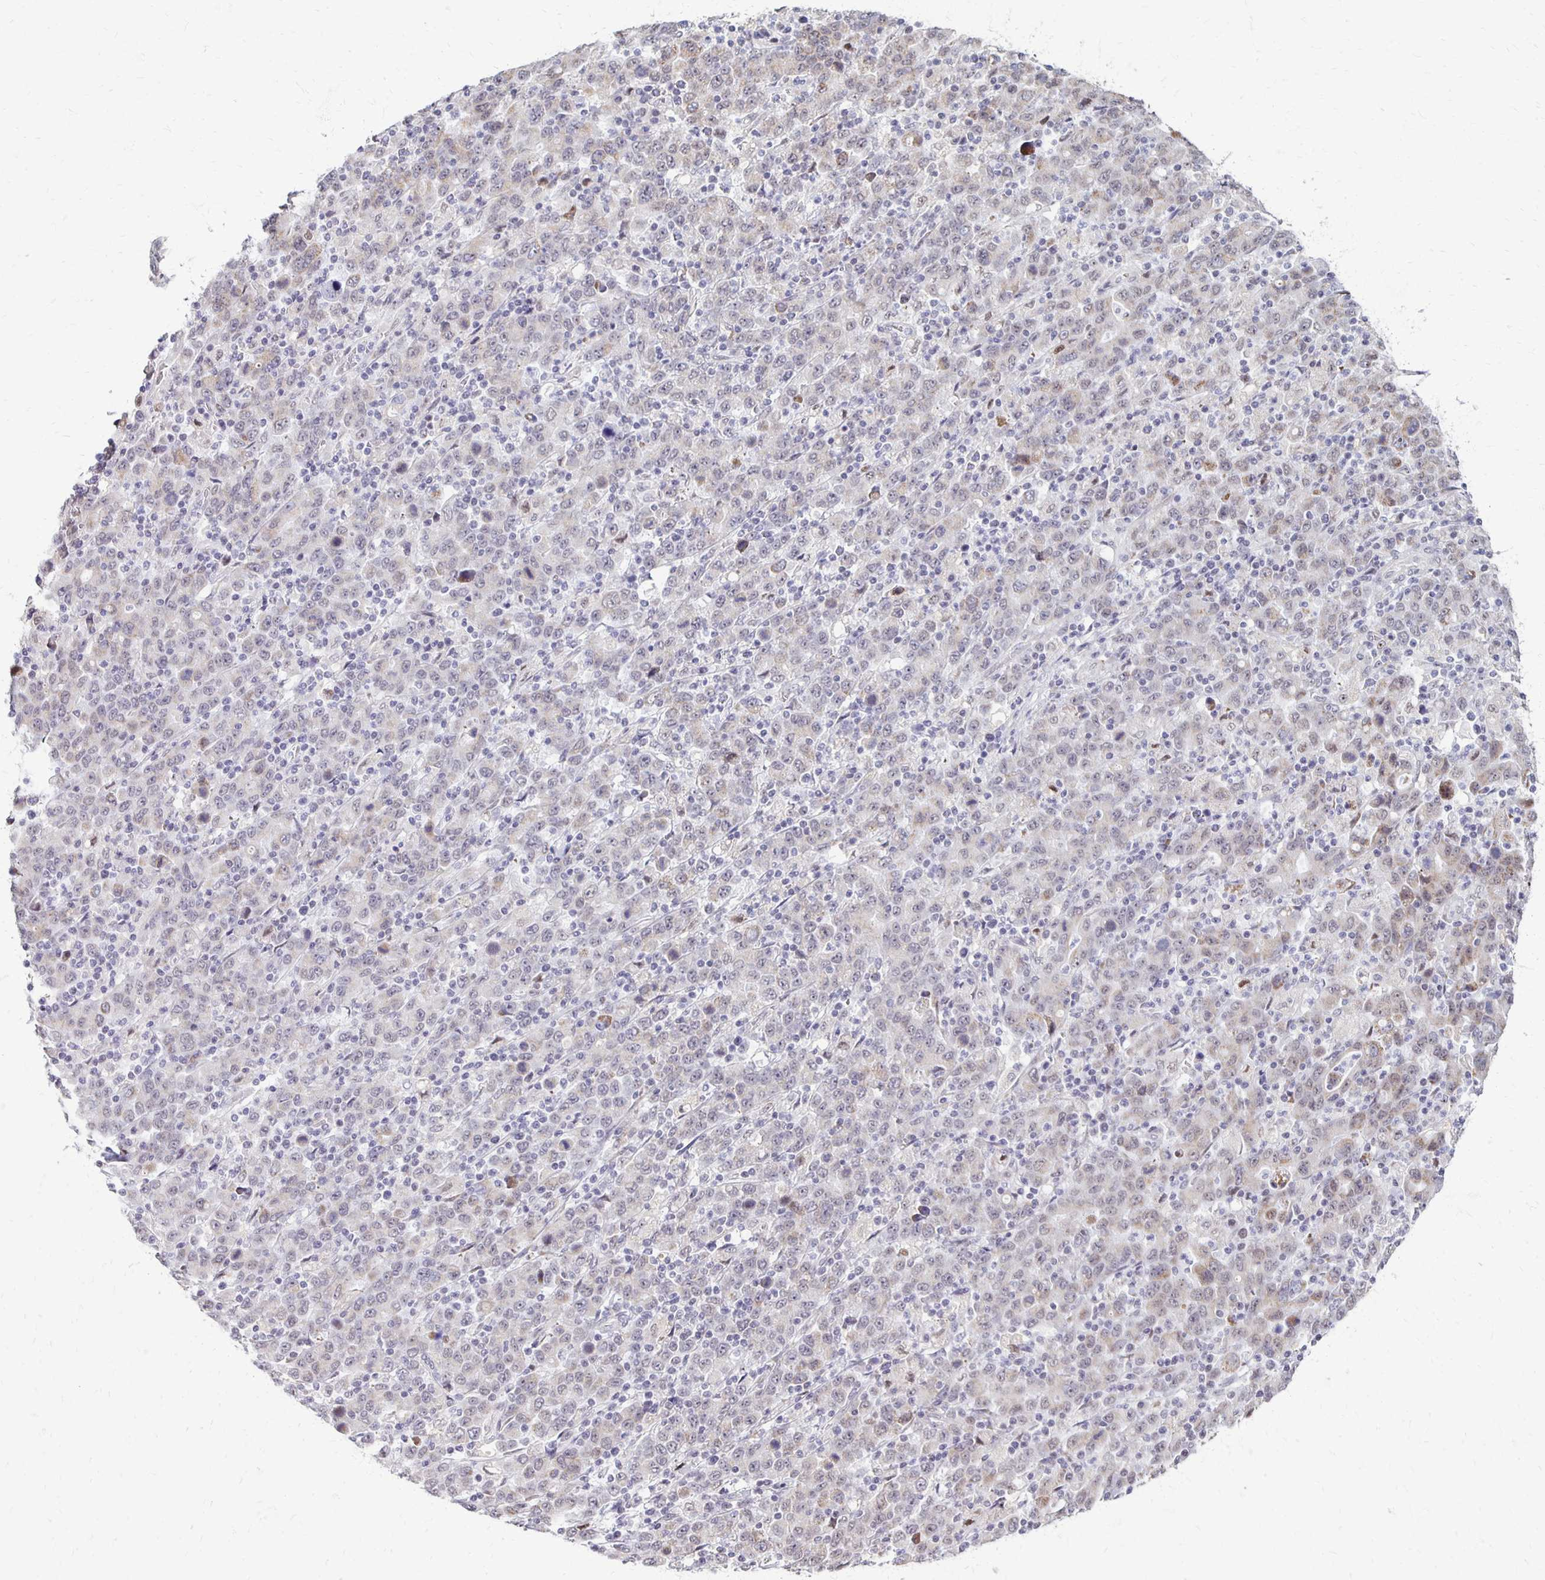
{"staining": {"intensity": "negative", "quantity": "none", "location": "none"}, "tissue": "stomach cancer", "cell_type": "Tumor cells", "image_type": "cancer", "snomed": [{"axis": "morphology", "description": "Adenocarcinoma, NOS"}, {"axis": "topography", "description": "Stomach, upper"}], "caption": "DAB (3,3'-diaminobenzidine) immunohistochemical staining of human stomach adenocarcinoma demonstrates no significant positivity in tumor cells. Brightfield microscopy of immunohistochemistry stained with DAB (brown) and hematoxylin (blue), captured at high magnification.", "gene": "DAGLA", "patient": {"sex": "male", "age": 69}}